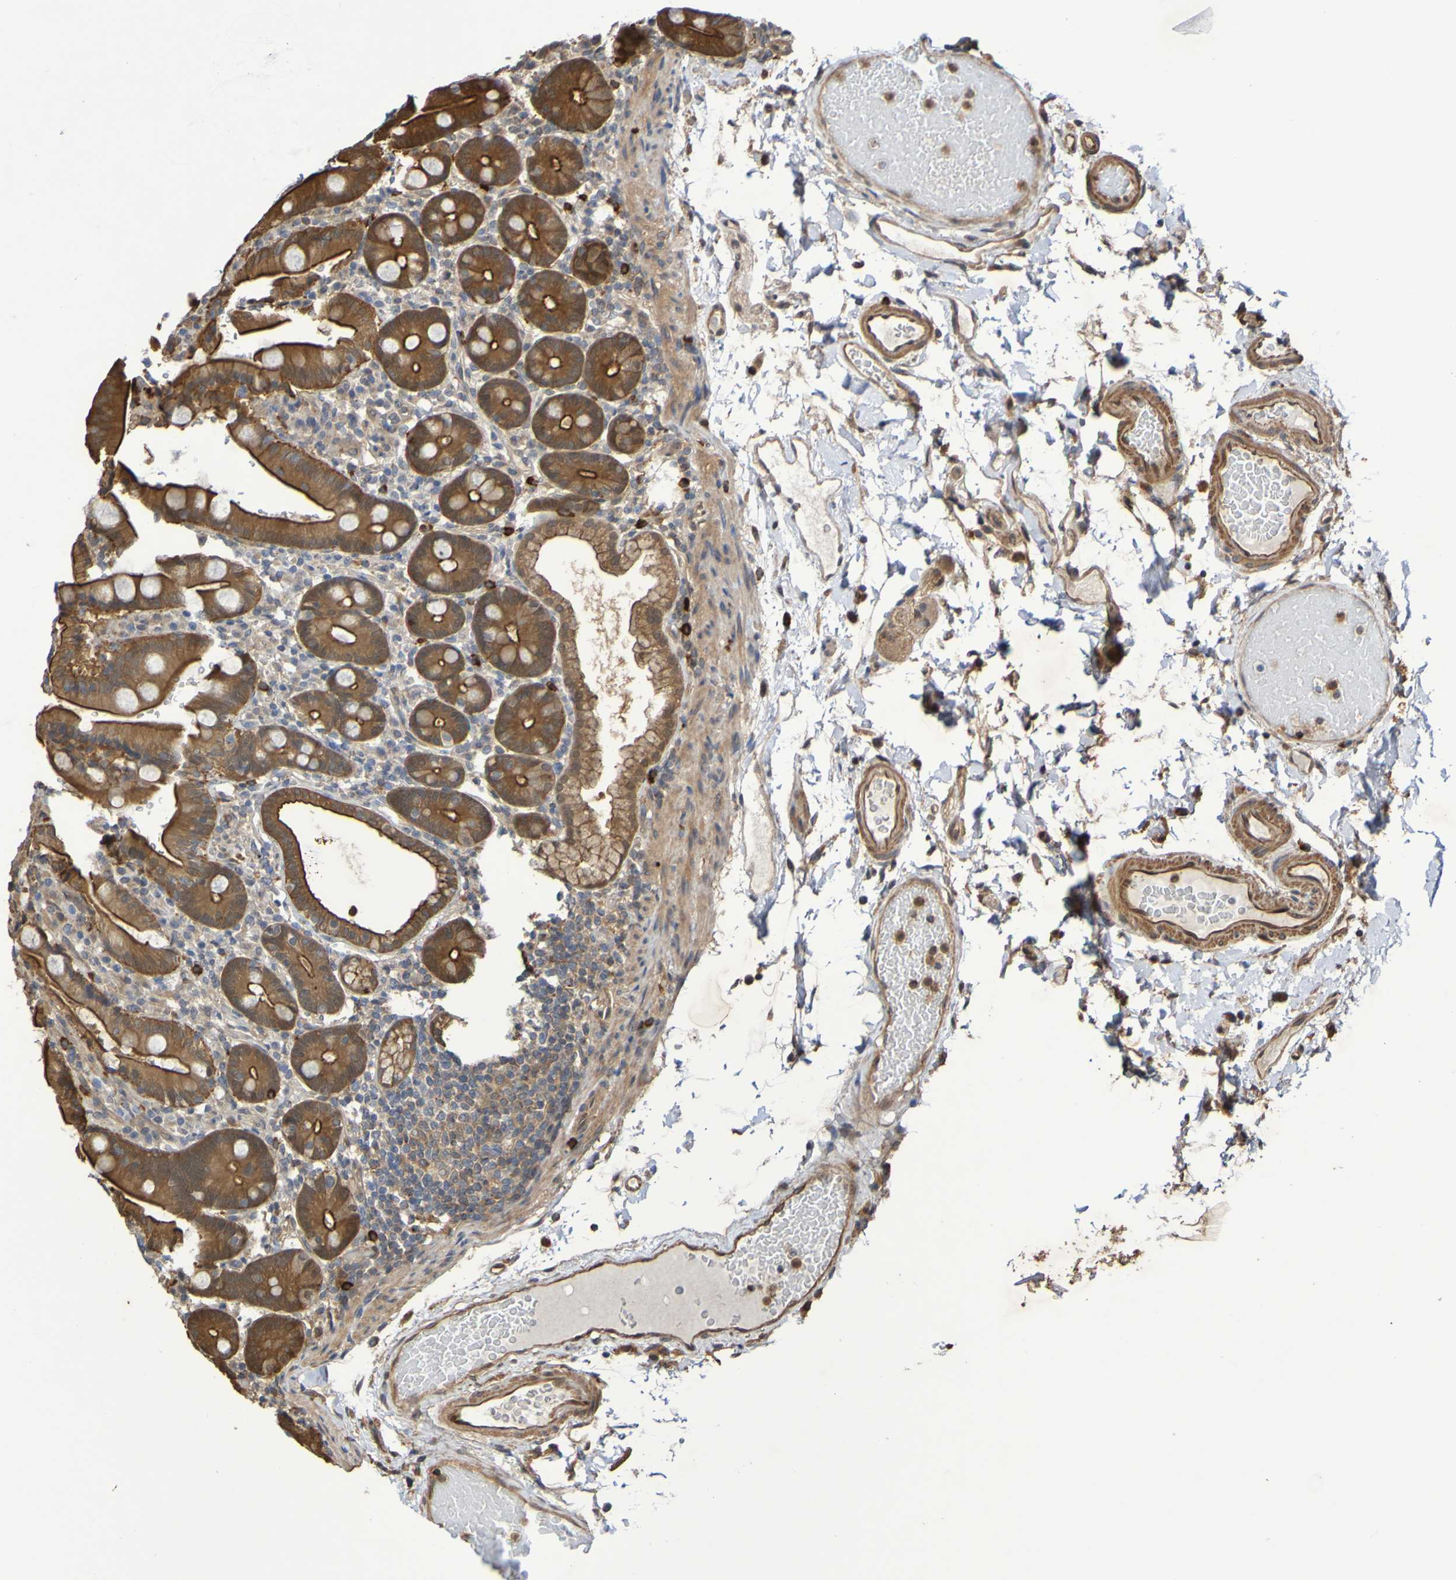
{"staining": {"intensity": "strong", "quantity": ">75%", "location": "cytoplasmic/membranous"}, "tissue": "duodenum", "cell_type": "Glandular cells", "image_type": "normal", "snomed": [{"axis": "morphology", "description": "Normal tissue, NOS"}, {"axis": "topography", "description": "Small intestine, NOS"}], "caption": "Duodenum stained with DAB immunohistochemistry reveals high levels of strong cytoplasmic/membranous staining in approximately >75% of glandular cells.", "gene": "SERPINB6", "patient": {"sex": "female", "age": 71}}